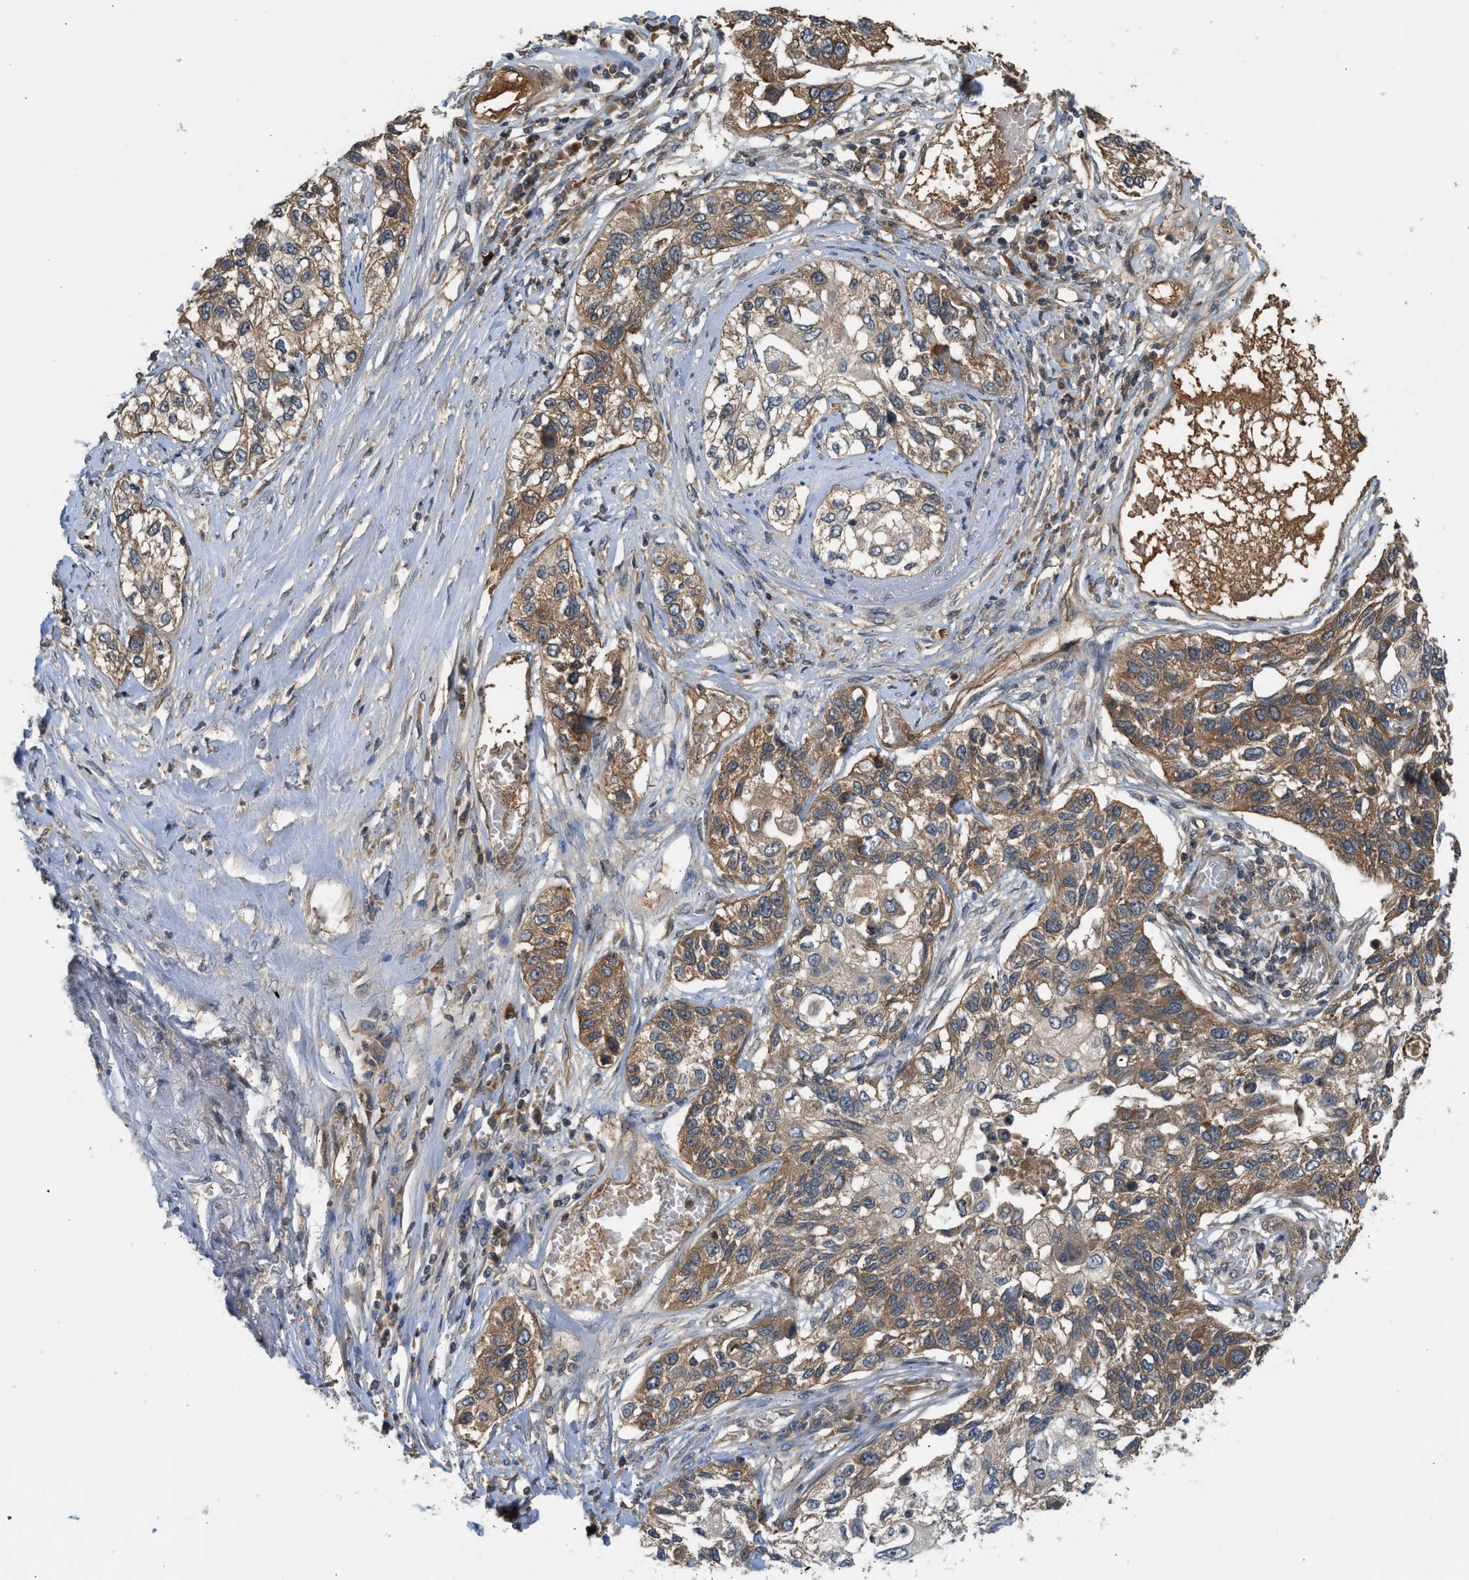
{"staining": {"intensity": "moderate", "quantity": ">75%", "location": "cytoplasmic/membranous"}, "tissue": "lung cancer", "cell_type": "Tumor cells", "image_type": "cancer", "snomed": [{"axis": "morphology", "description": "Squamous cell carcinoma, NOS"}, {"axis": "topography", "description": "Lung"}], "caption": "Squamous cell carcinoma (lung) tissue exhibits moderate cytoplasmic/membranous staining in approximately >75% of tumor cells, visualized by immunohistochemistry.", "gene": "ADCY8", "patient": {"sex": "male", "age": 71}}